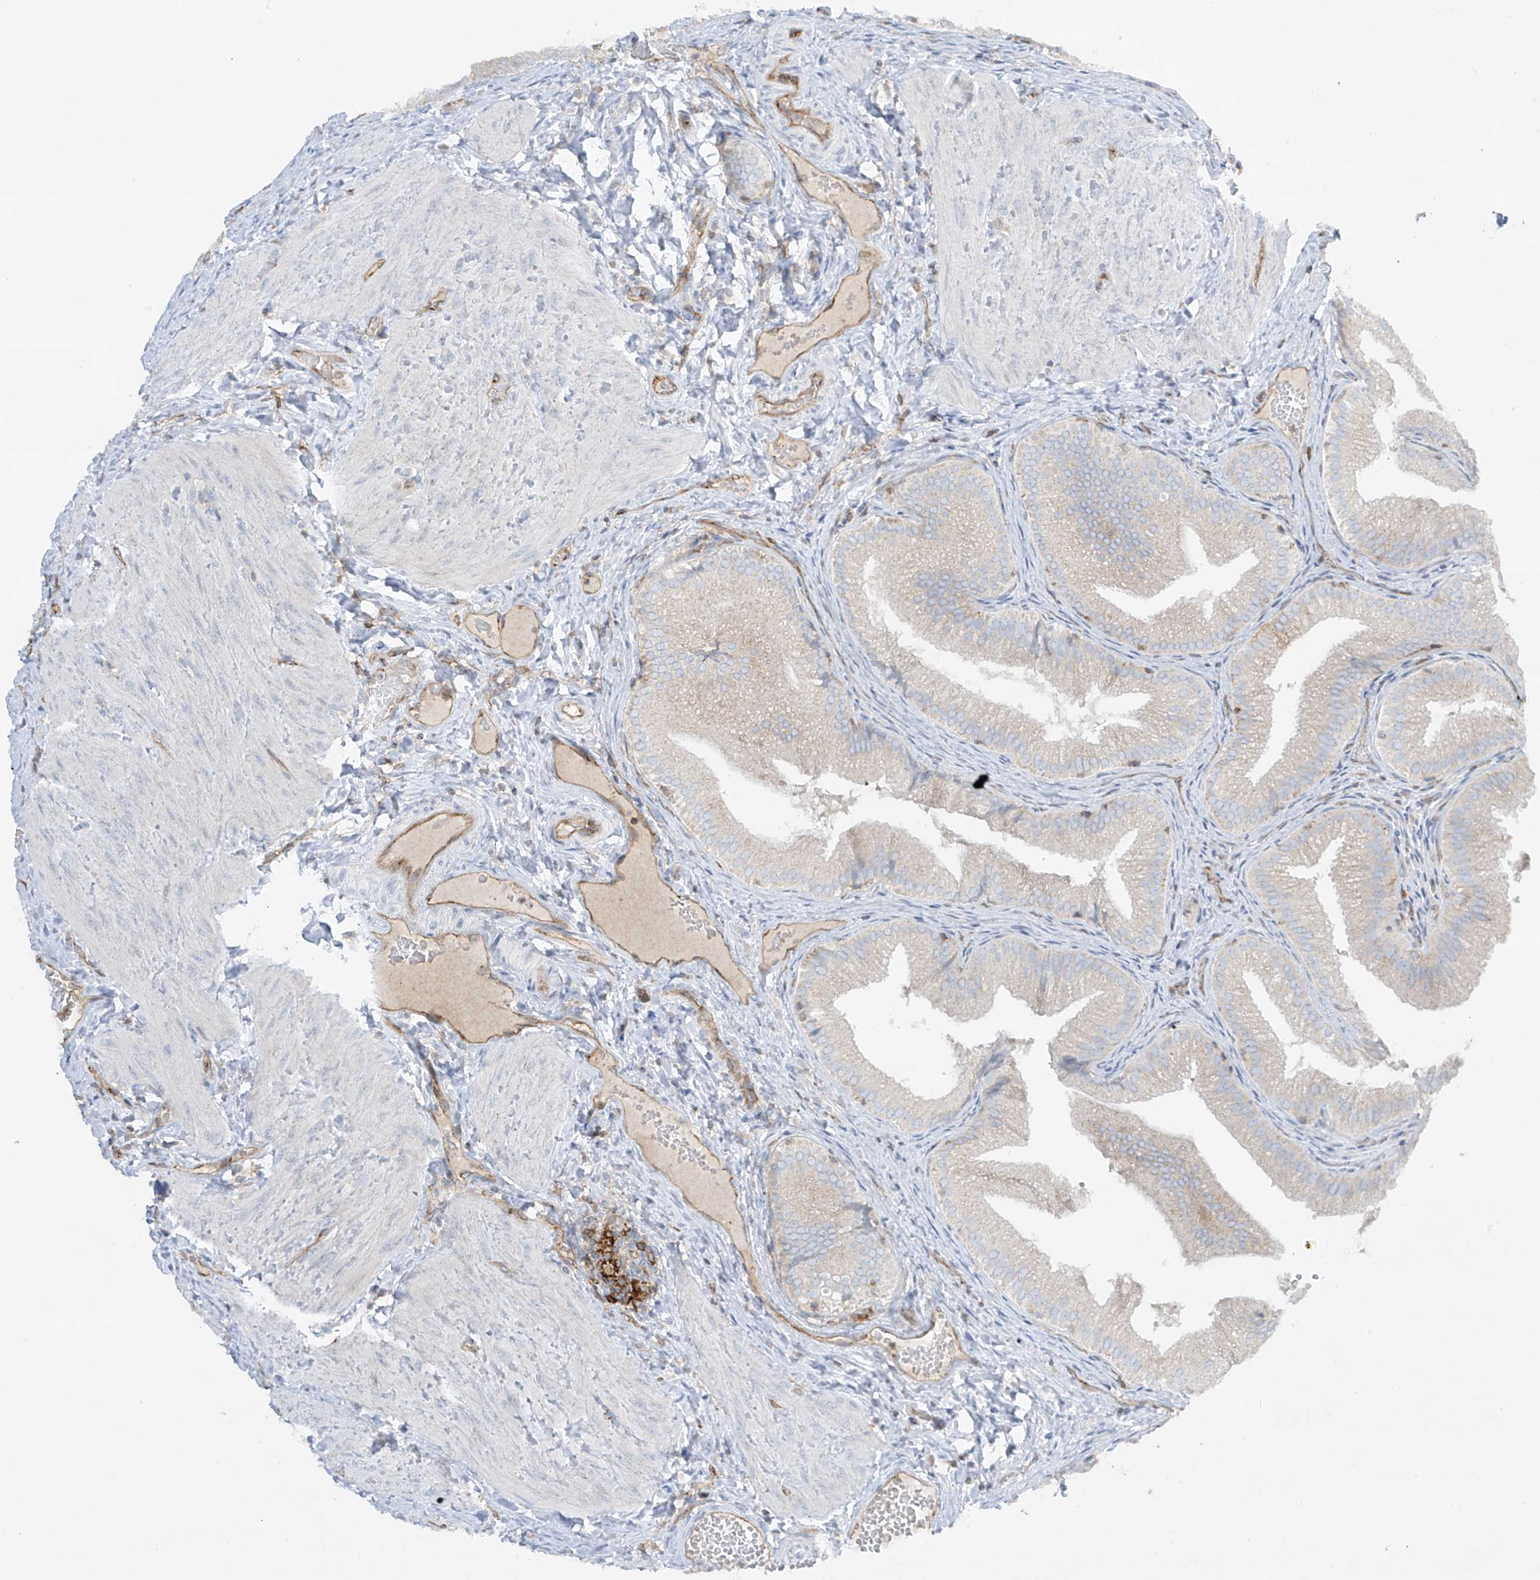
{"staining": {"intensity": "weak", "quantity": "25%-75%", "location": "cytoplasmic/membranous"}, "tissue": "gallbladder", "cell_type": "Glandular cells", "image_type": "normal", "snomed": [{"axis": "morphology", "description": "Normal tissue, NOS"}, {"axis": "topography", "description": "Gallbladder"}], "caption": "The image displays a brown stain indicating the presence of a protein in the cytoplasmic/membranous of glandular cells in gallbladder.", "gene": "HLA", "patient": {"sex": "female", "age": 30}}